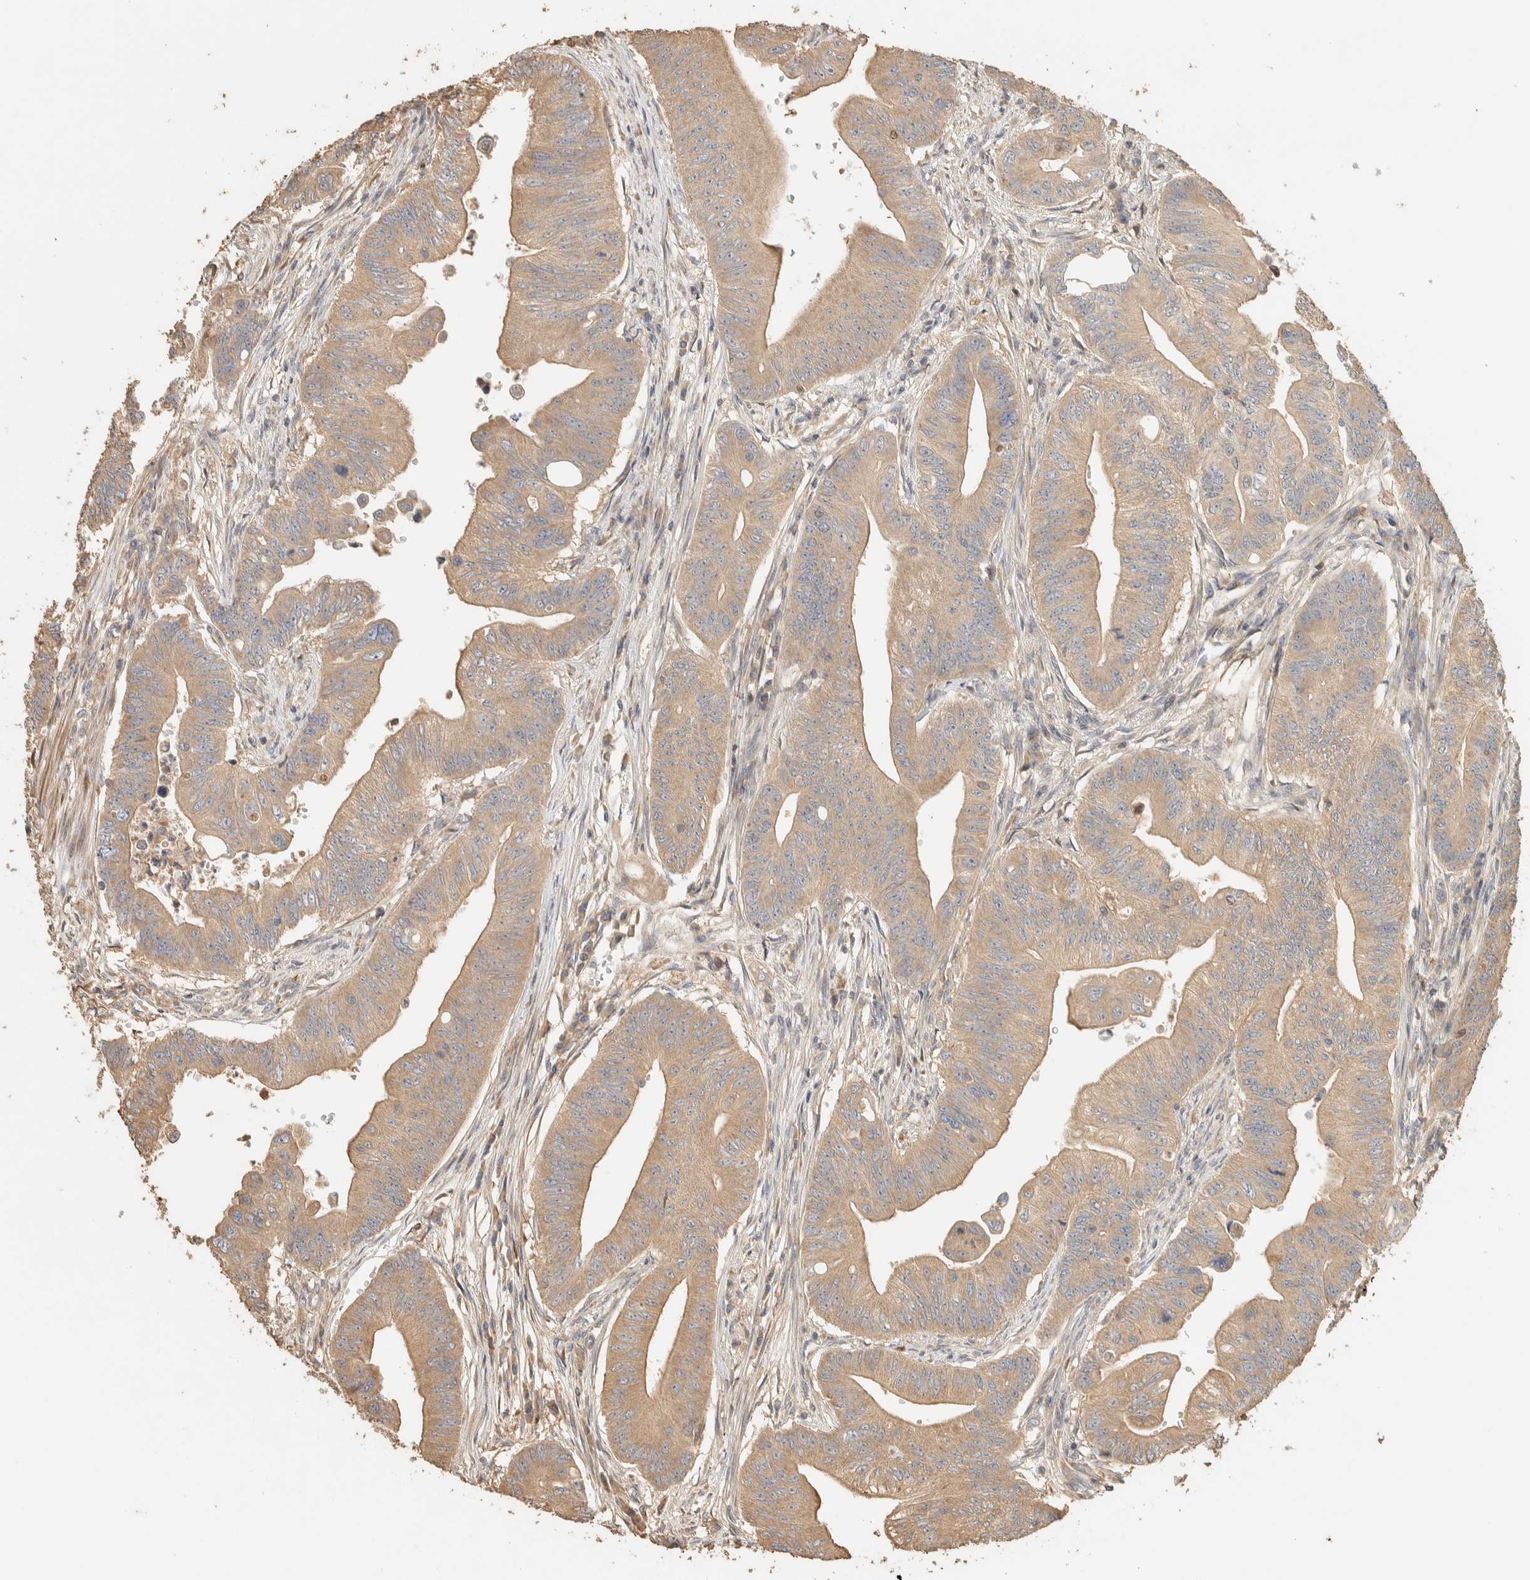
{"staining": {"intensity": "weak", "quantity": ">75%", "location": "cytoplasmic/membranous"}, "tissue": "colorectal cancer", "cell_type": "Tumor cells", "image_type": "cancer", "snomed": [{"axis": "morphology", "description": "Adenoma, NOS"}, {"axis": "morphology", "description": "Adenocarcinoma, NOS"}, {"axis": "topography", "description": "Colon"}], "caption": "The immunohistochemical stain shows weak cytoplasmic/membranous expression in tumor cells of colorectal cancer (adenoma) tissue.", "gene": "EXOC7", "patient": {"sex": "male", "age": 79}}